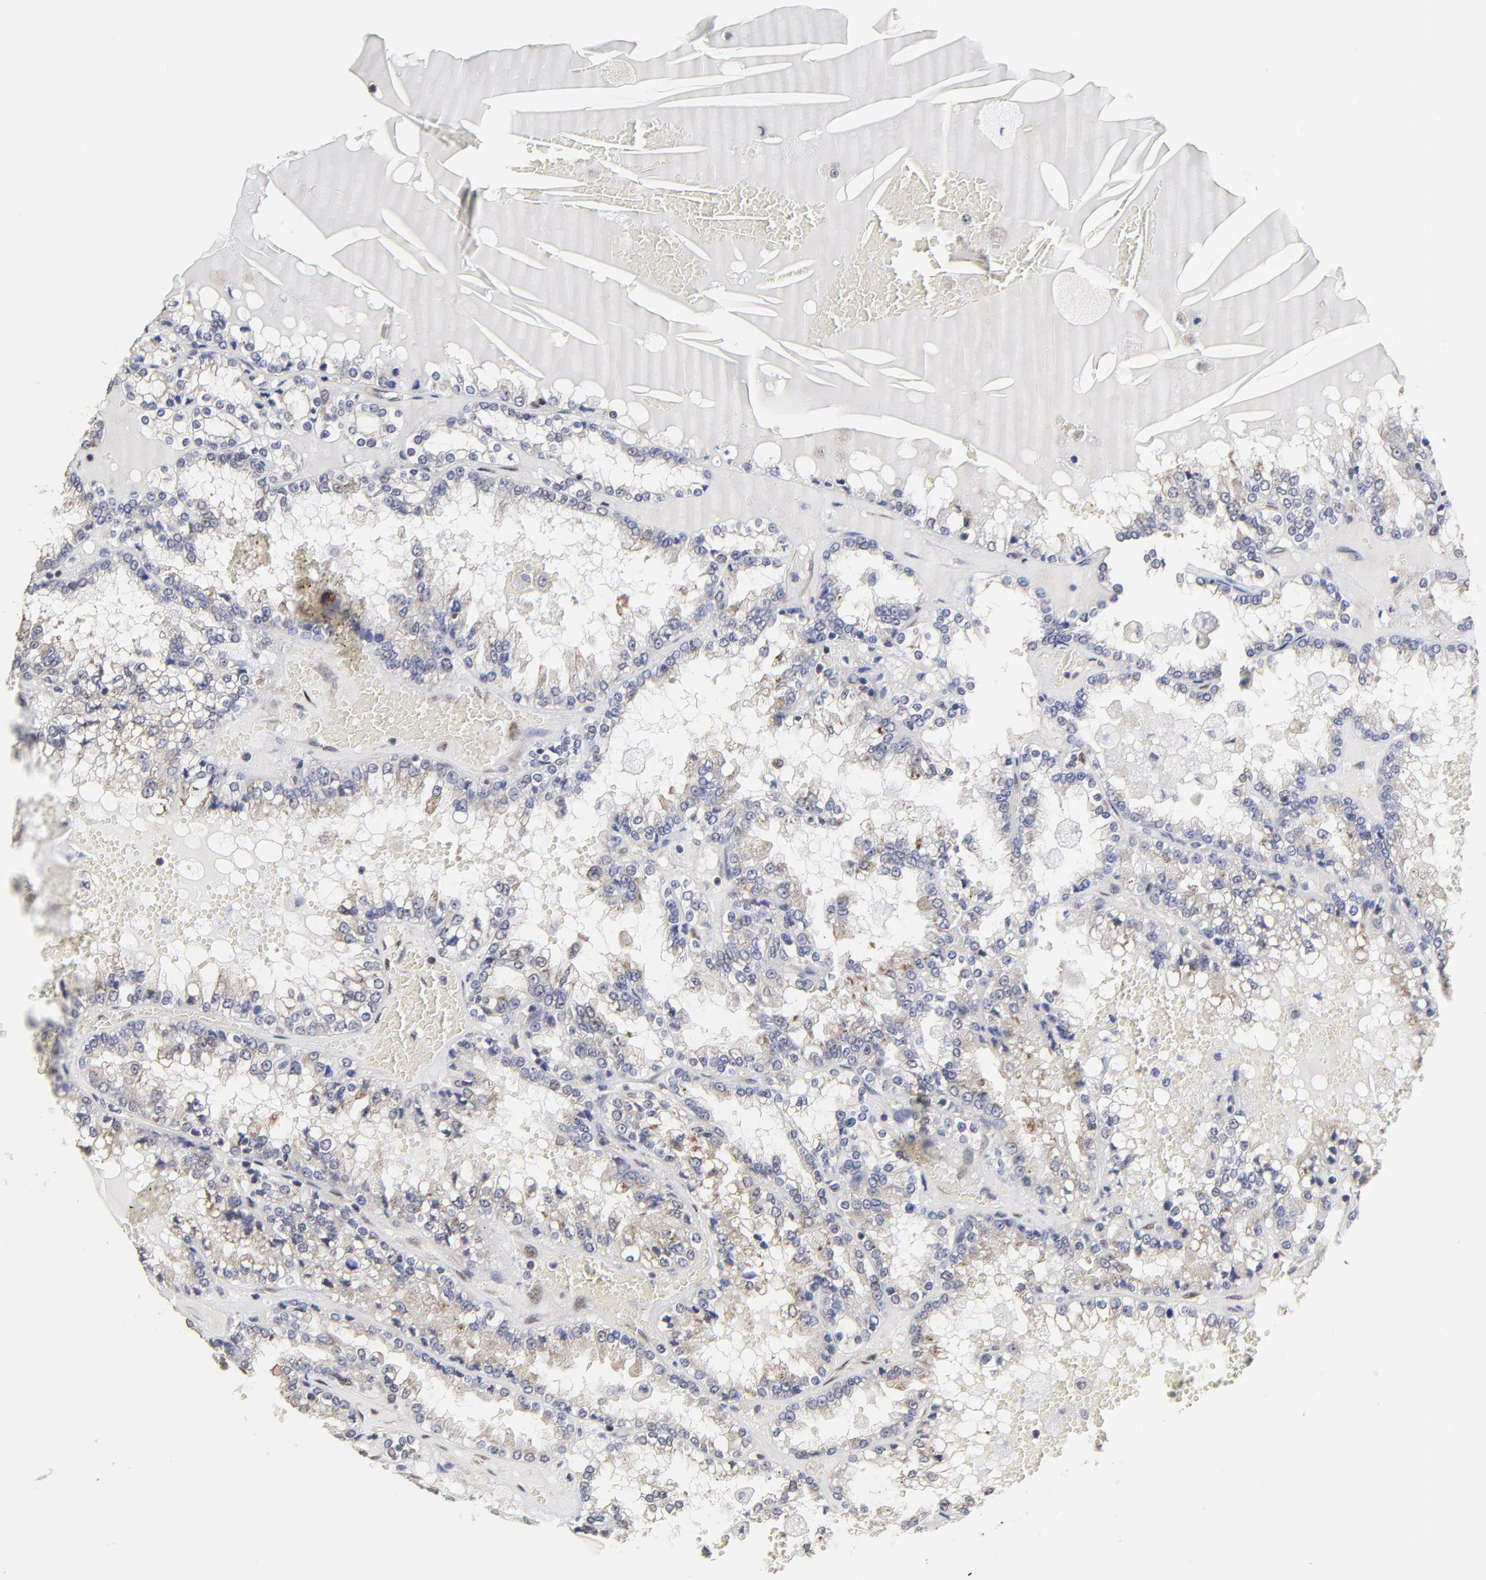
{"staining": {"intensity": "weak", "quantity": "25%-75%", "location": "cytoplasmic/membranous"}, "tissue": "renal cancer", "cell_type": "Tumor cells", "image_type": "cancer", "snomed": [{"axis": "morphology", "description": "Adenocarcinoma, NOS"}, {"axis": "topography", "description": "Kidney"}], "caption": "Tumor cells exhibit low levels of weak cytoplasmic/membranous staining in approximately 25%-75% of cells in renal adenocarcinoma.", "gene": "CCT2", "patient": {"sex": "female", "age": 56}}